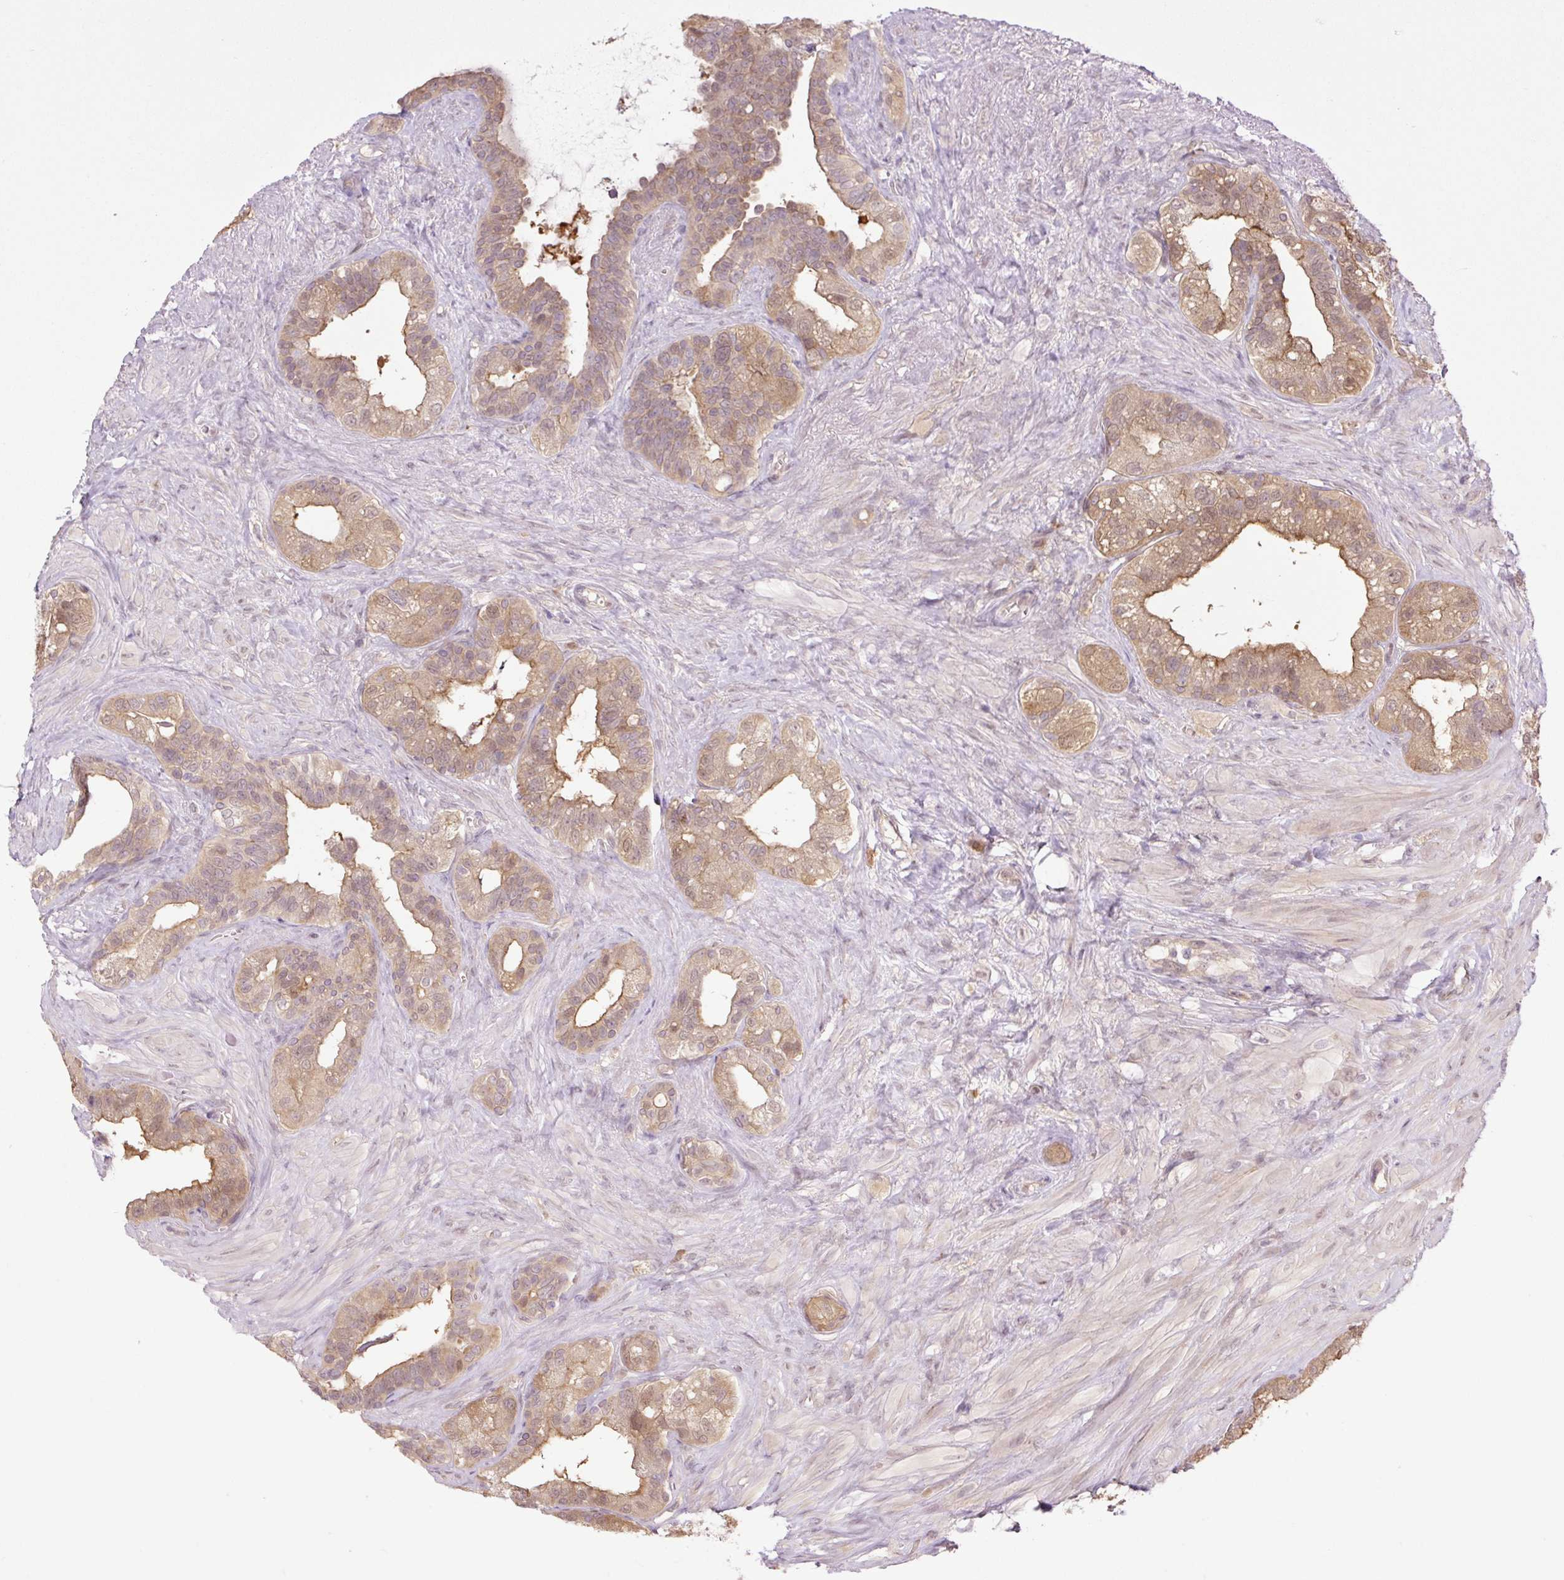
{"staining": {"intensity": "moderate", "quantity": ">75%", "location": "cytoplasmic/membranous"}, "tissue": "seminal vesicle", "cell_type": "Glandular cells", "image_type": "normal", "snomed": [{"axis": "morphology", "description": "Normal tissue, NOS"}, {"axis": "topography", "description": "Seminal veicle"}, {"axis": "topography", "description": "Peripheral nerve tissue"}], "caption": "Moderate cytoplasmic/membranous expression for a protein is identified in approximately >75% of glandular cells of benign seminal vesicle using immunohistochemistry.", "gene": "TPT1", "patient": {"sex": "male", "age": 76}}